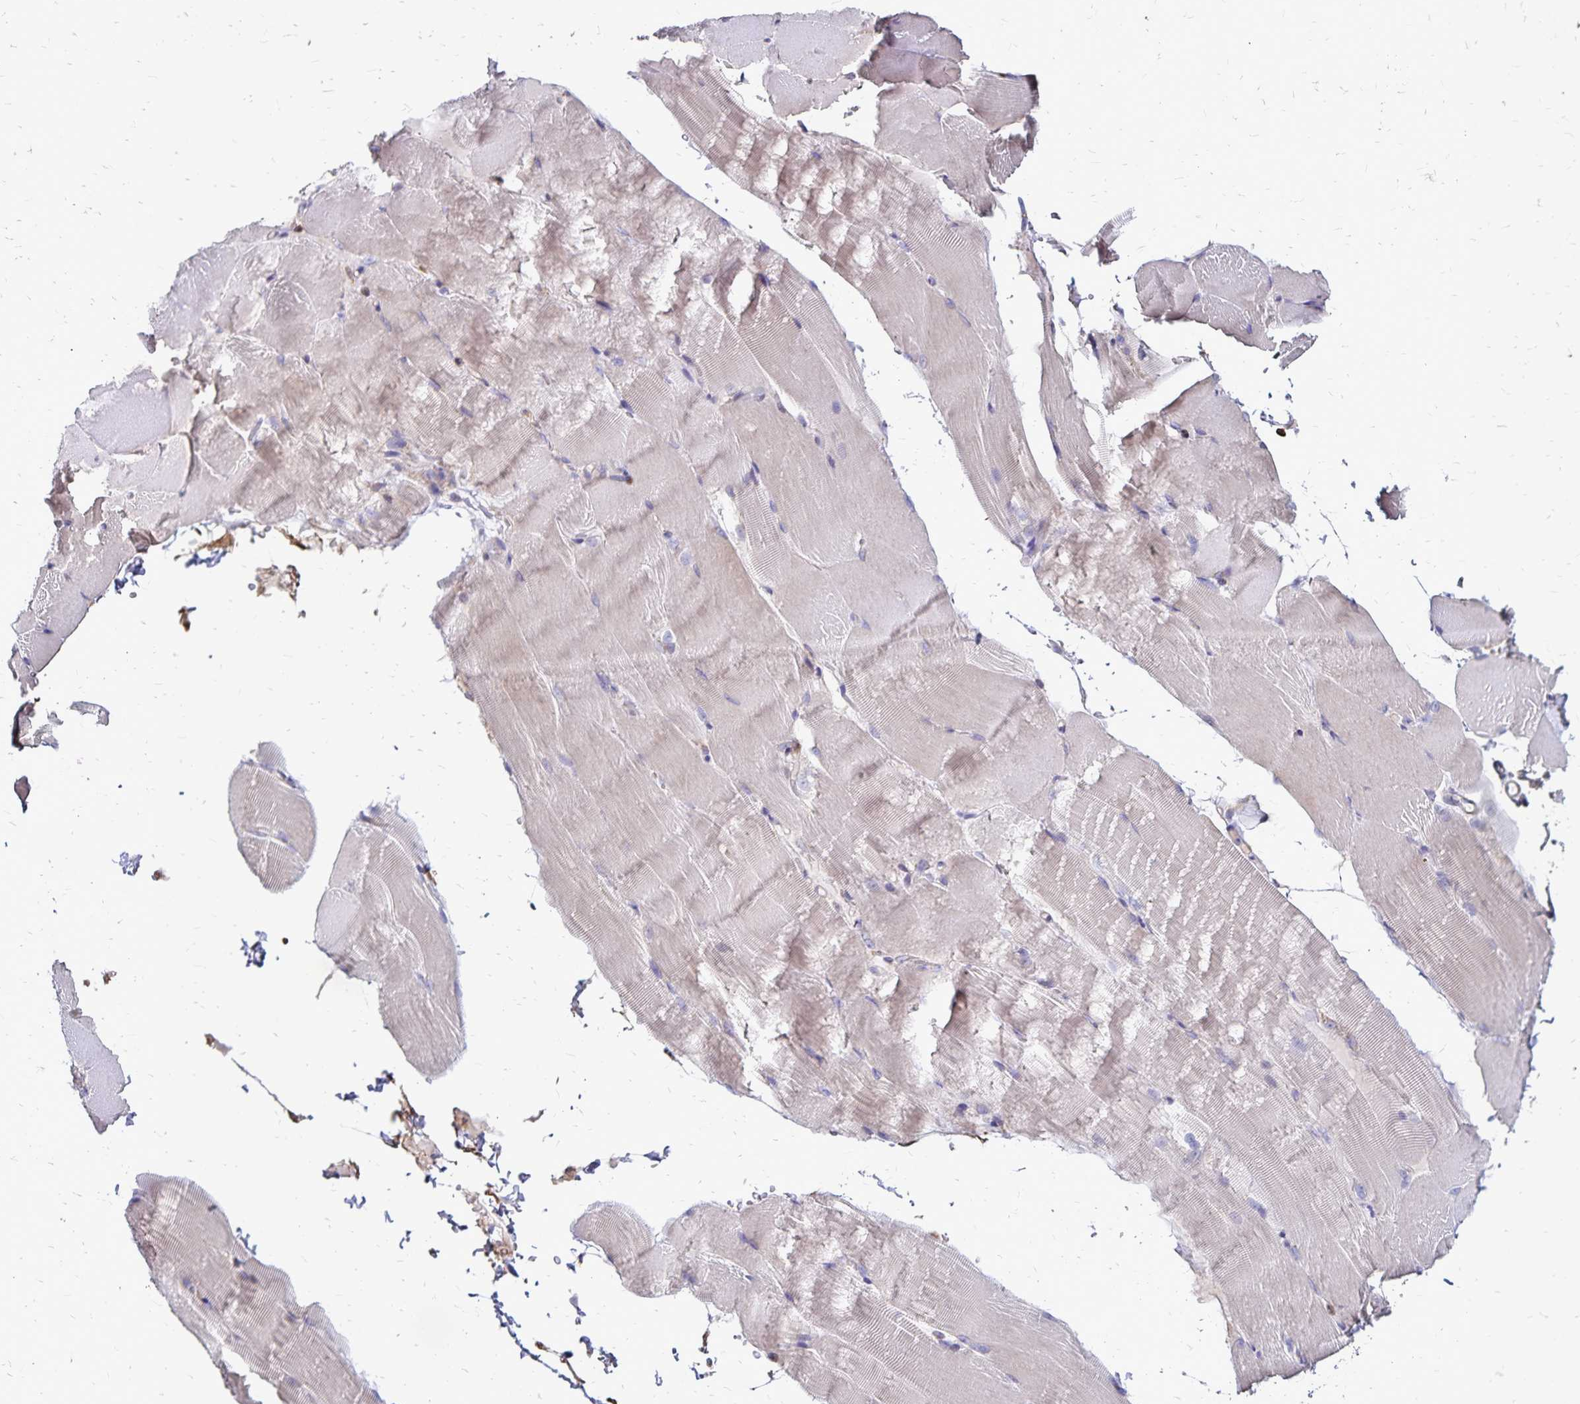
{"staining": {"intensity": "weak", "quantity": "<25%", "location": "cytoplasmic/membranous"}, "tissue": "skeletal muscle", "cell_type": "Myocytes", "image_type": "normal", "snomed": [{"axis": "morphology", "description": "Normal tissue, NOS"}, {"axis": "topography", "description": "Skeletal muscle"}], "caption": "Skeletal muscle stained for a protein using immunohistochemistry (IHC) displays no positivity myocytes.", "gene": "NAGPA", "patient": {"sex": "female", "age": 37}}